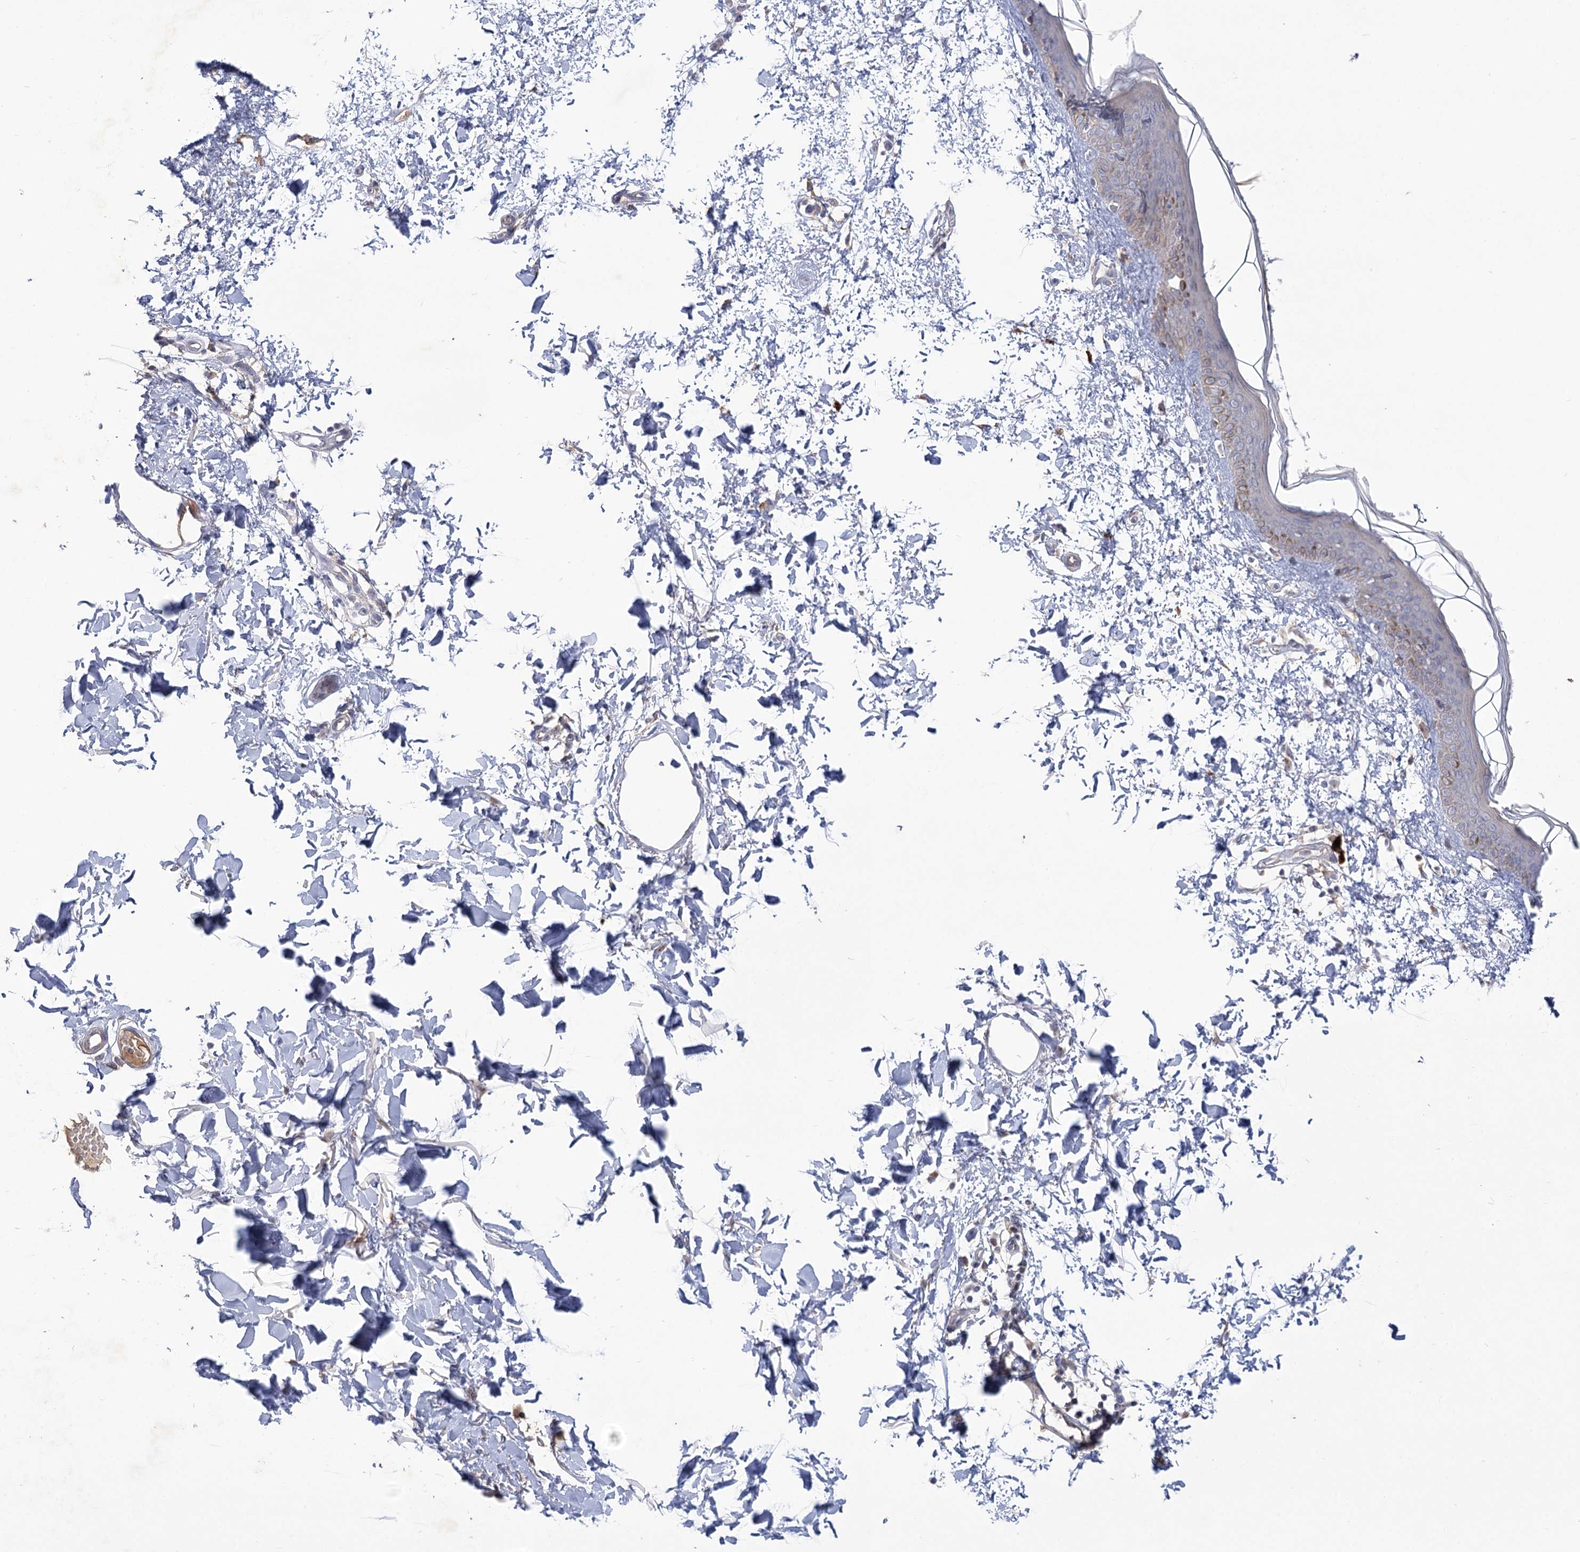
{"staining": {"intensity": "negative", "quantity": "none", "location": "none"}, "tissue": "skin", "cell_type": "Fibroblasts", "image_type": "normal", "snomed": [{"axis": "morphology", "description": "Normal tissue, NOS"}, {"axis": "topography", "description": "Skin"}], "caption": "This is an immunohistochemistry (IHC) image of benign skin. There is no positivity in fibroblasts.", "gene": "GBF1", "patient": {"sex": "female", "age": 58}}